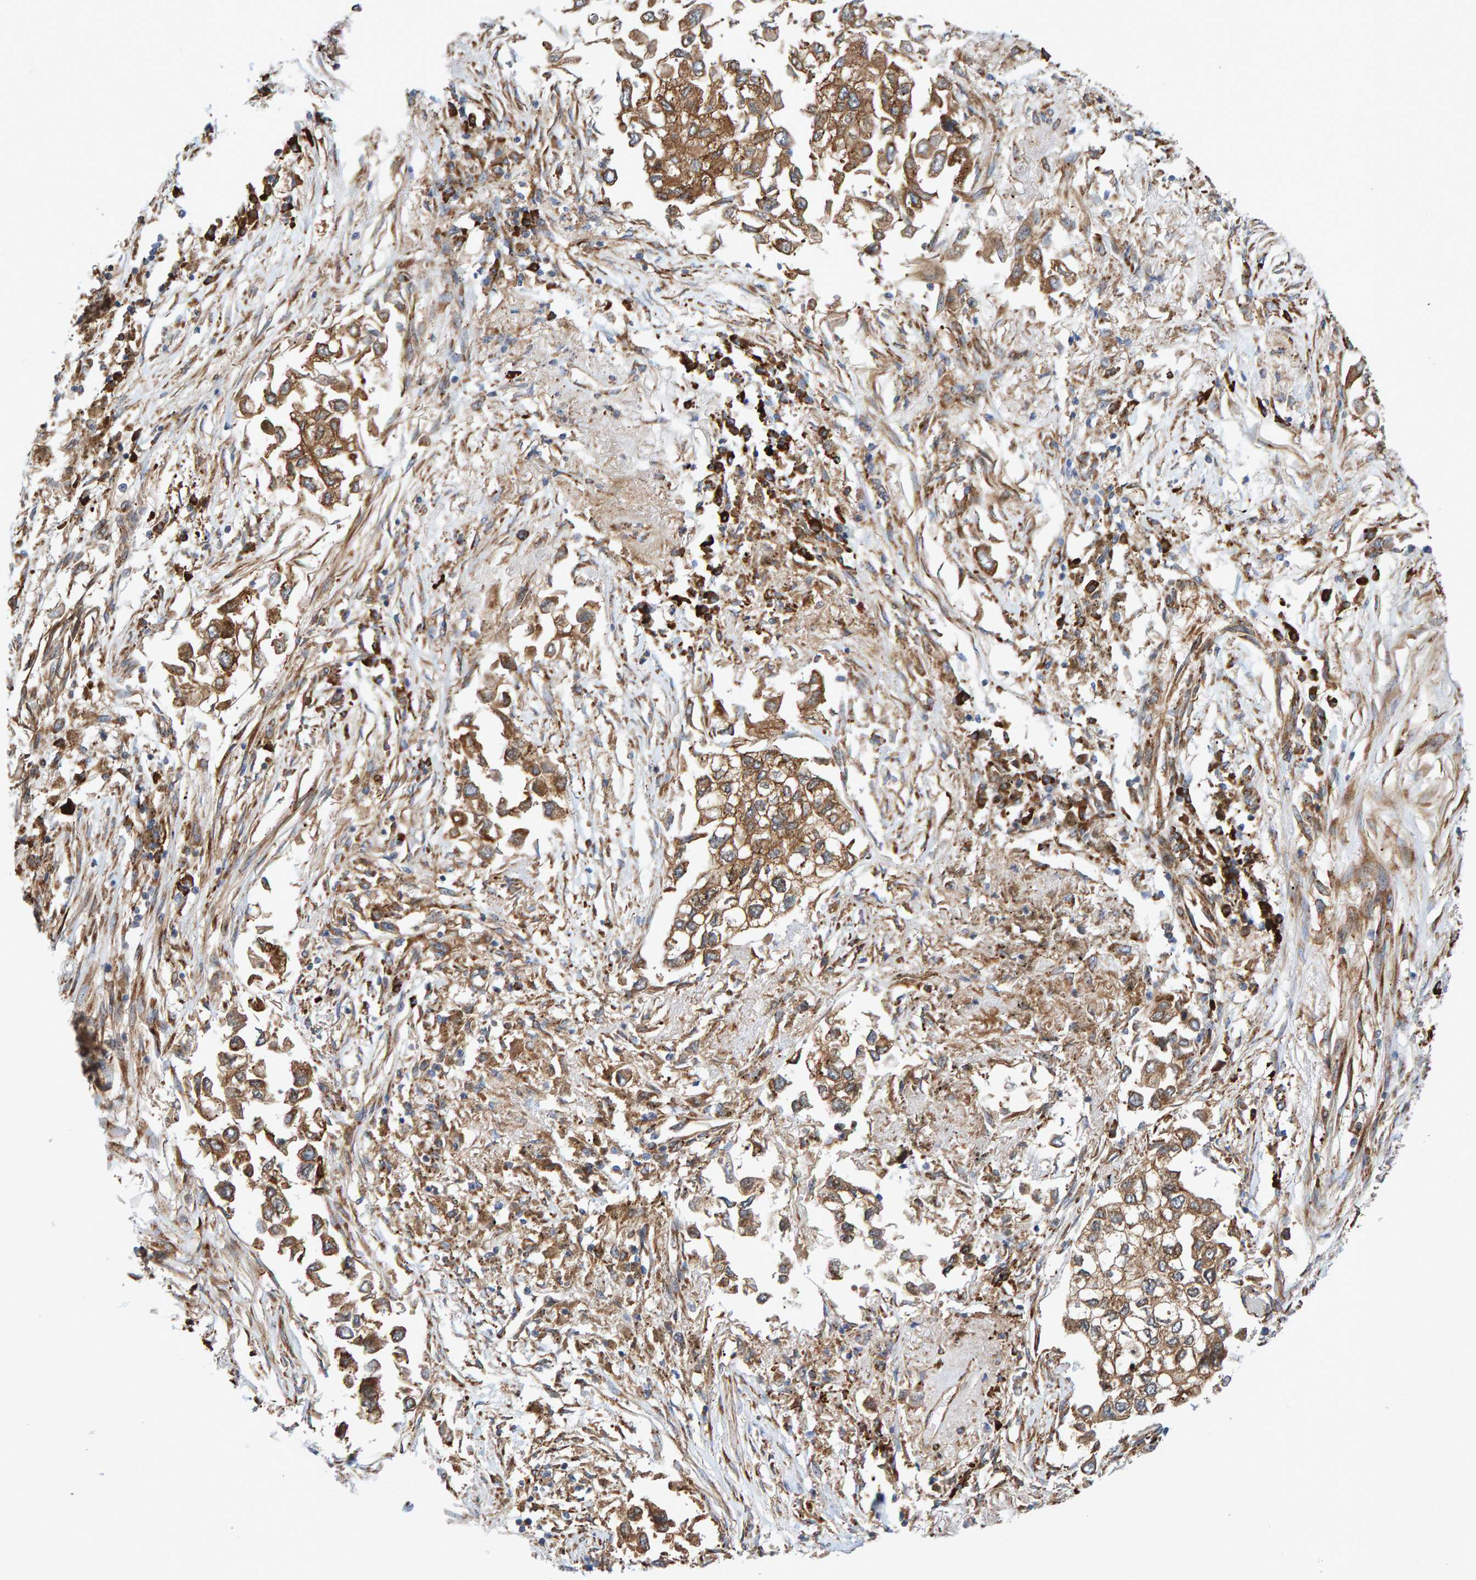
{"staining": {"intensity": "moderate", "quantity": ">75%", "location": "cytoplasmic/membranous"}, "tissue": "lung cancer", "cell_type": "Tumor cells", "image_type": "cancer", "snomed": [{"axis": "morphology", "description": "Inflammation, NOS"}, {"axis": "morphology", "description": "Adenocarcinoma, NOS"}, {"axis": "topography", "description": "Lung"}], "caption": "IHC micrograph of adenocarcinoma (lung) stained for a protein (brown), which reveals medium levels of moderate cytoplasmic/membranous expression in about >75% of tumor cells.", "gene": "KIAA0753", "patient": {"sex": "male", "age": 63}}